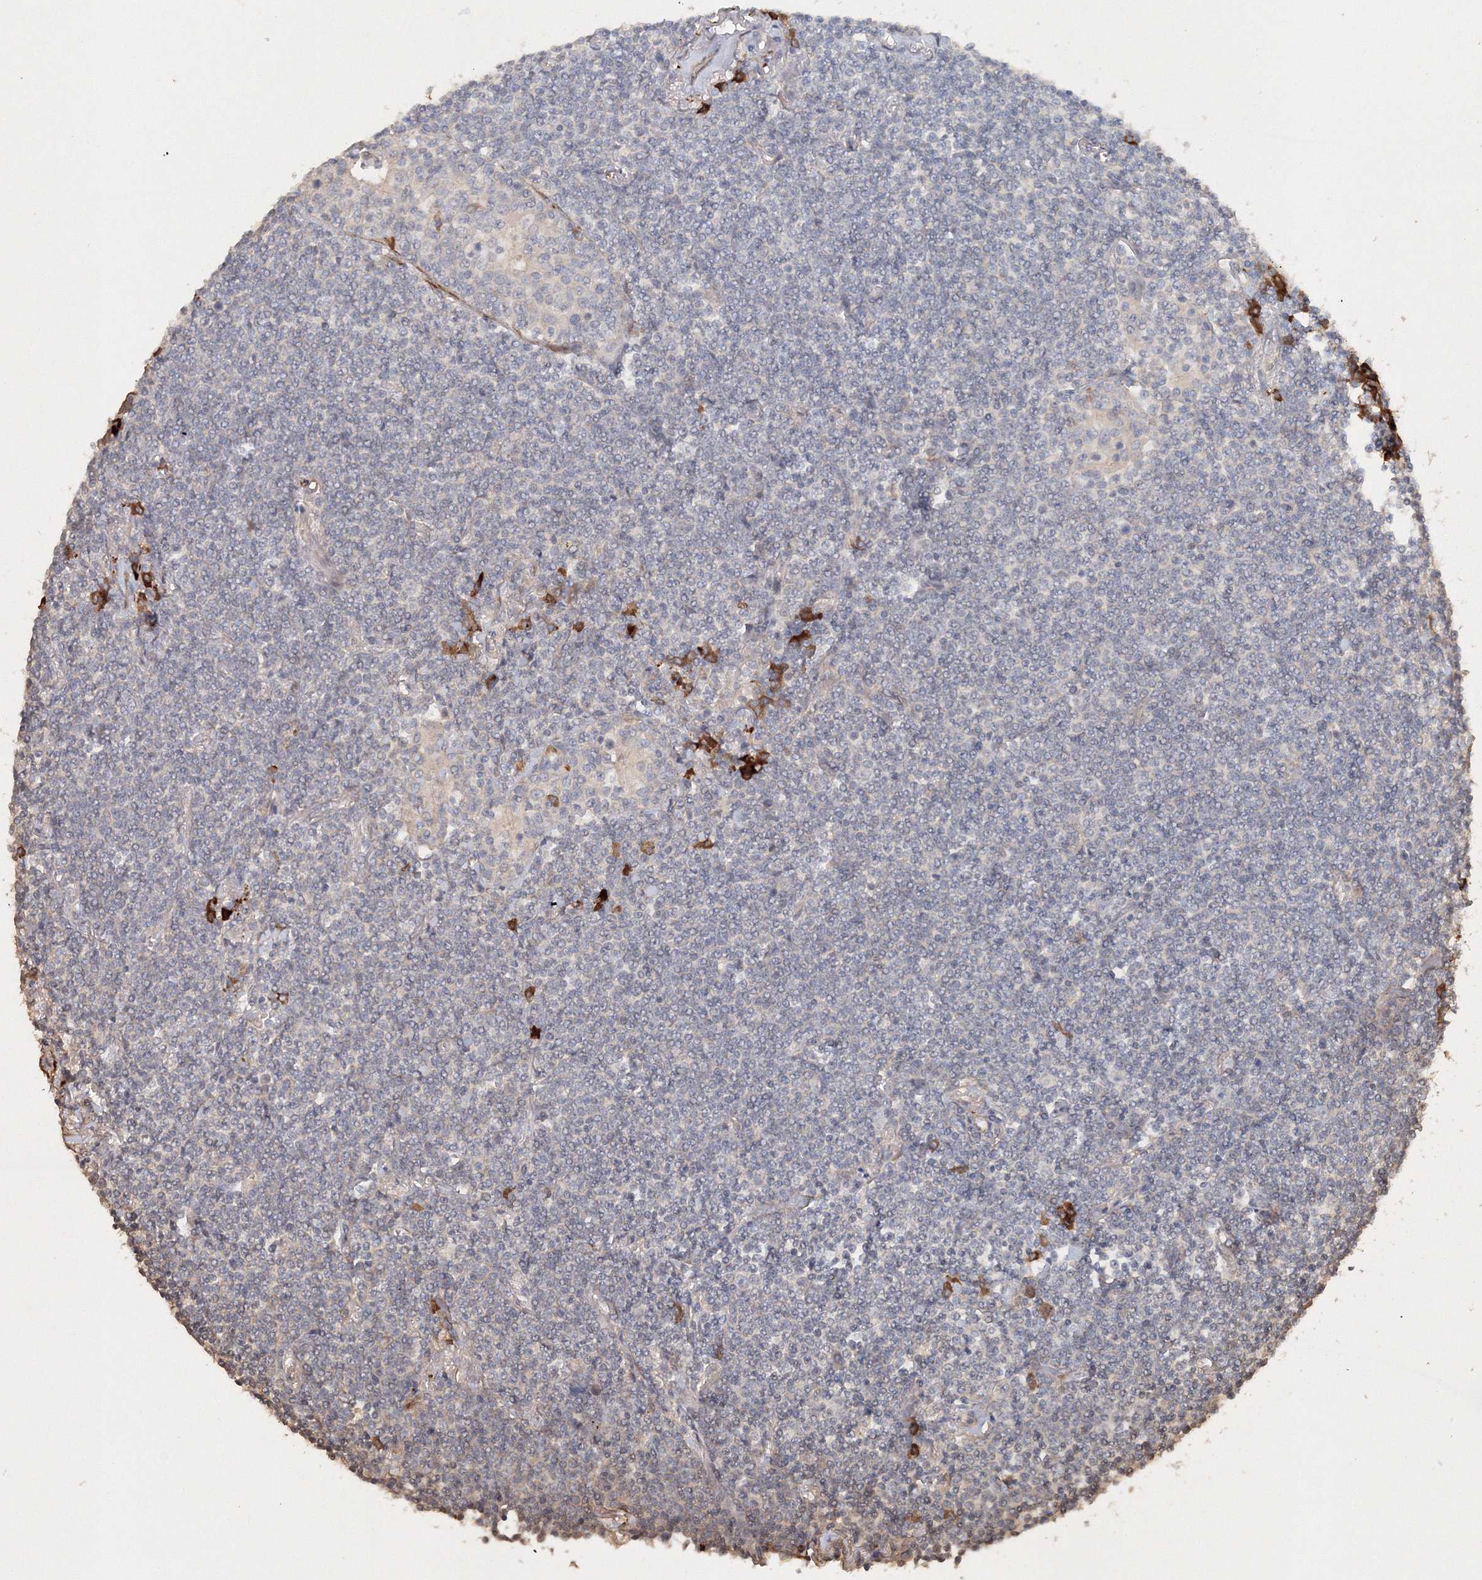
{"staining": {"intensity": "negative", "quantity": "none", "location": "none"}, "tissue": "lymphoma", "cell_type": "Tumor cells", "image_type": "cancer", "snomed": [{"axis": "morphology", "description": "Malignant lymphoma, non-Hodgkin's type, Low grade"}, {"axis": "topography", "description": "Lung"}], "caption": "The photomicrograph shows no staining of tumor cells in malignant lymphoma, non-Hodgkin's type (low-grade). (Brightfield microscopy of DAB (3,3'-diaminobenzidine) immunohistochemistry at high magnification).", "gene": "NALF2", "patient": {"sex": "female", "age": 71}}